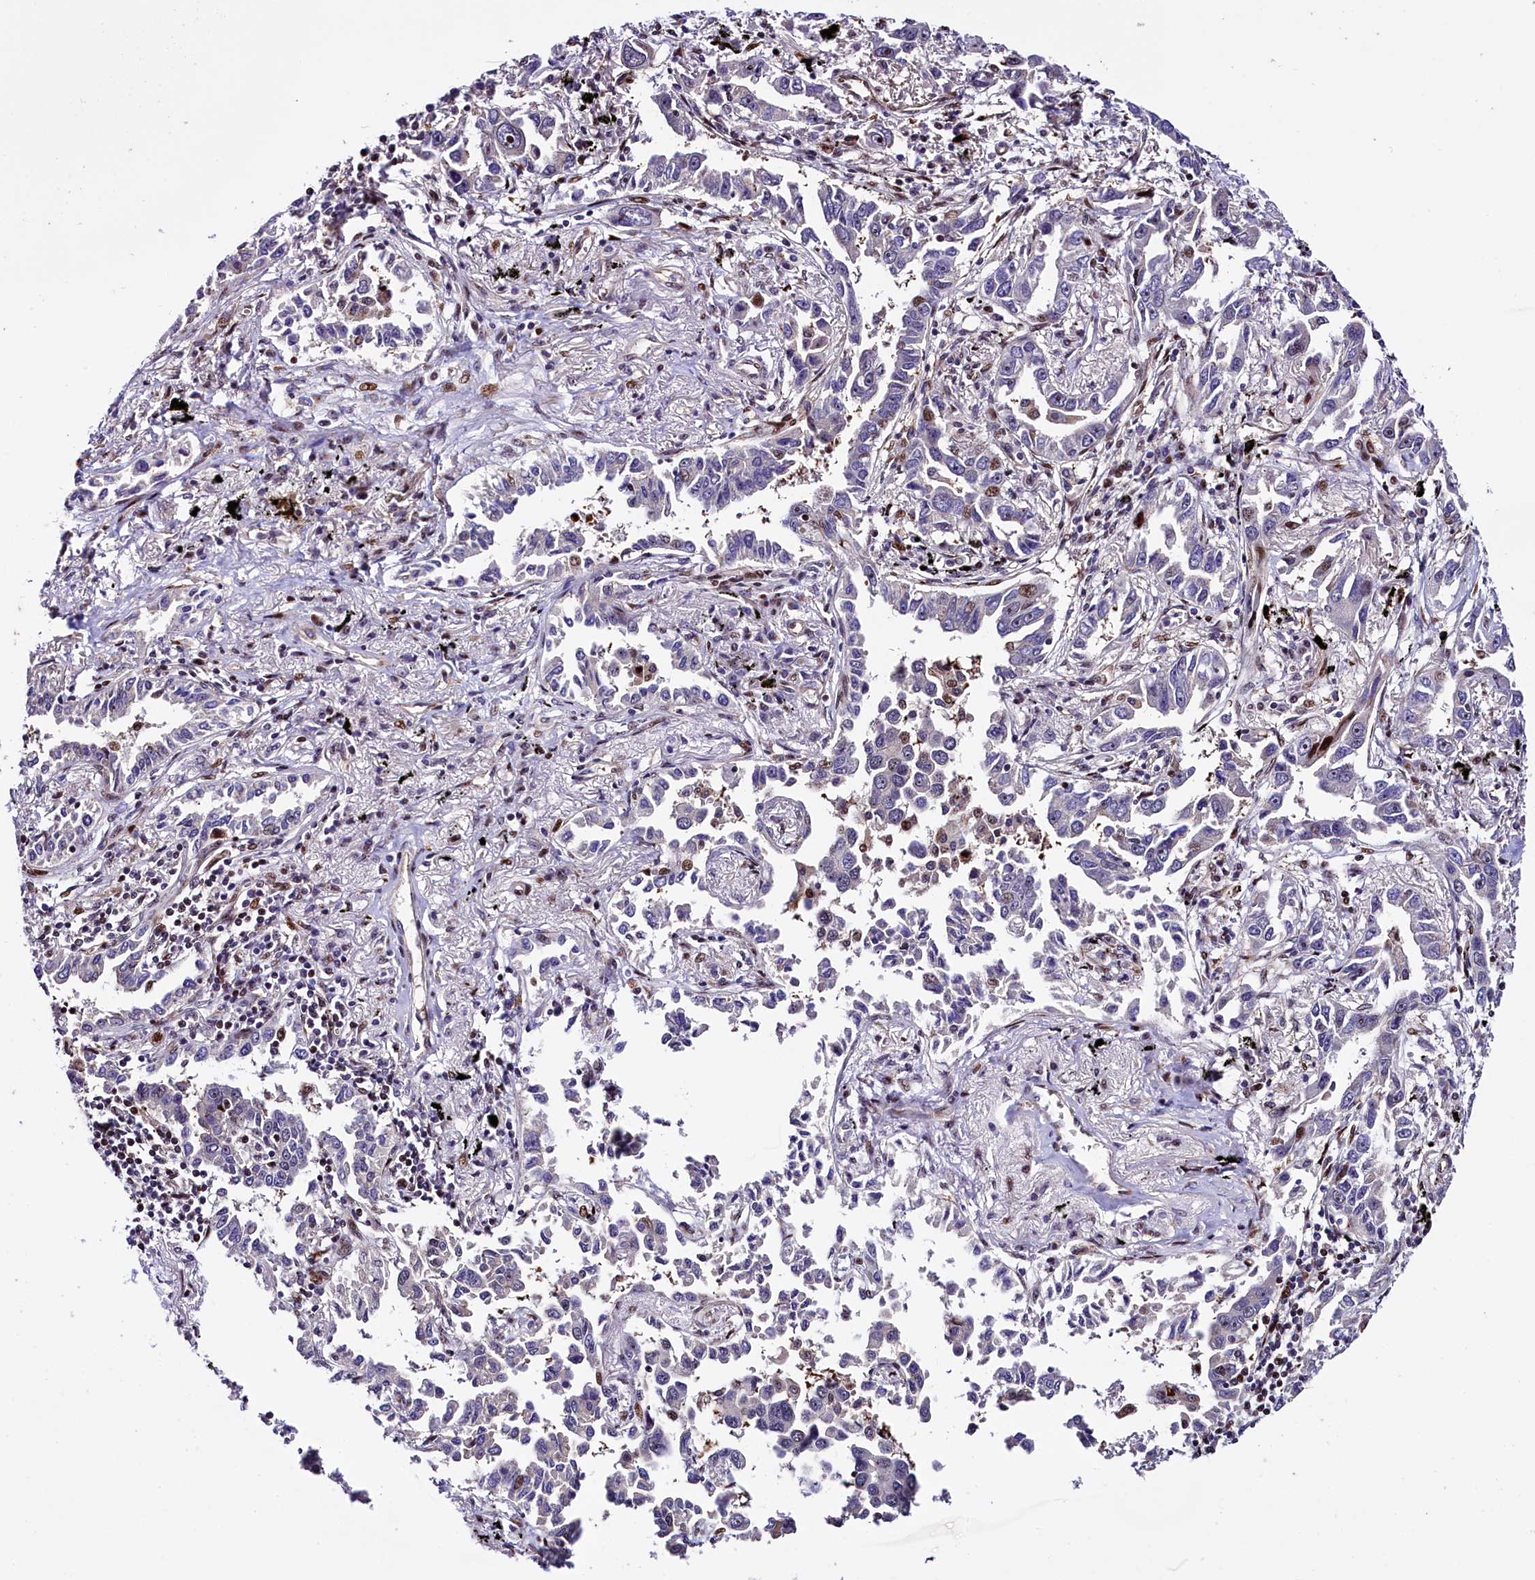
{"staining": {"intensity": "moderate", "quantity": "<25%", "location": "nuclear"}, "tissue": "lung cancer", "cell_type": "Tumor cells", "image_type": "cancer", "snomed": [{"axis": "morphology", "description": "Adenocarcinoma, NOS"}, {"axis": "topography", "description": "Lung"}], "caption": "Immunohistochemical staining of lung adenocarcinoma exhibits low levels of moderate nuclear expression in approximately <25% of tumor cells.", "gene": "TRMT112", "patient": {"sex": "male", "age": 67}}